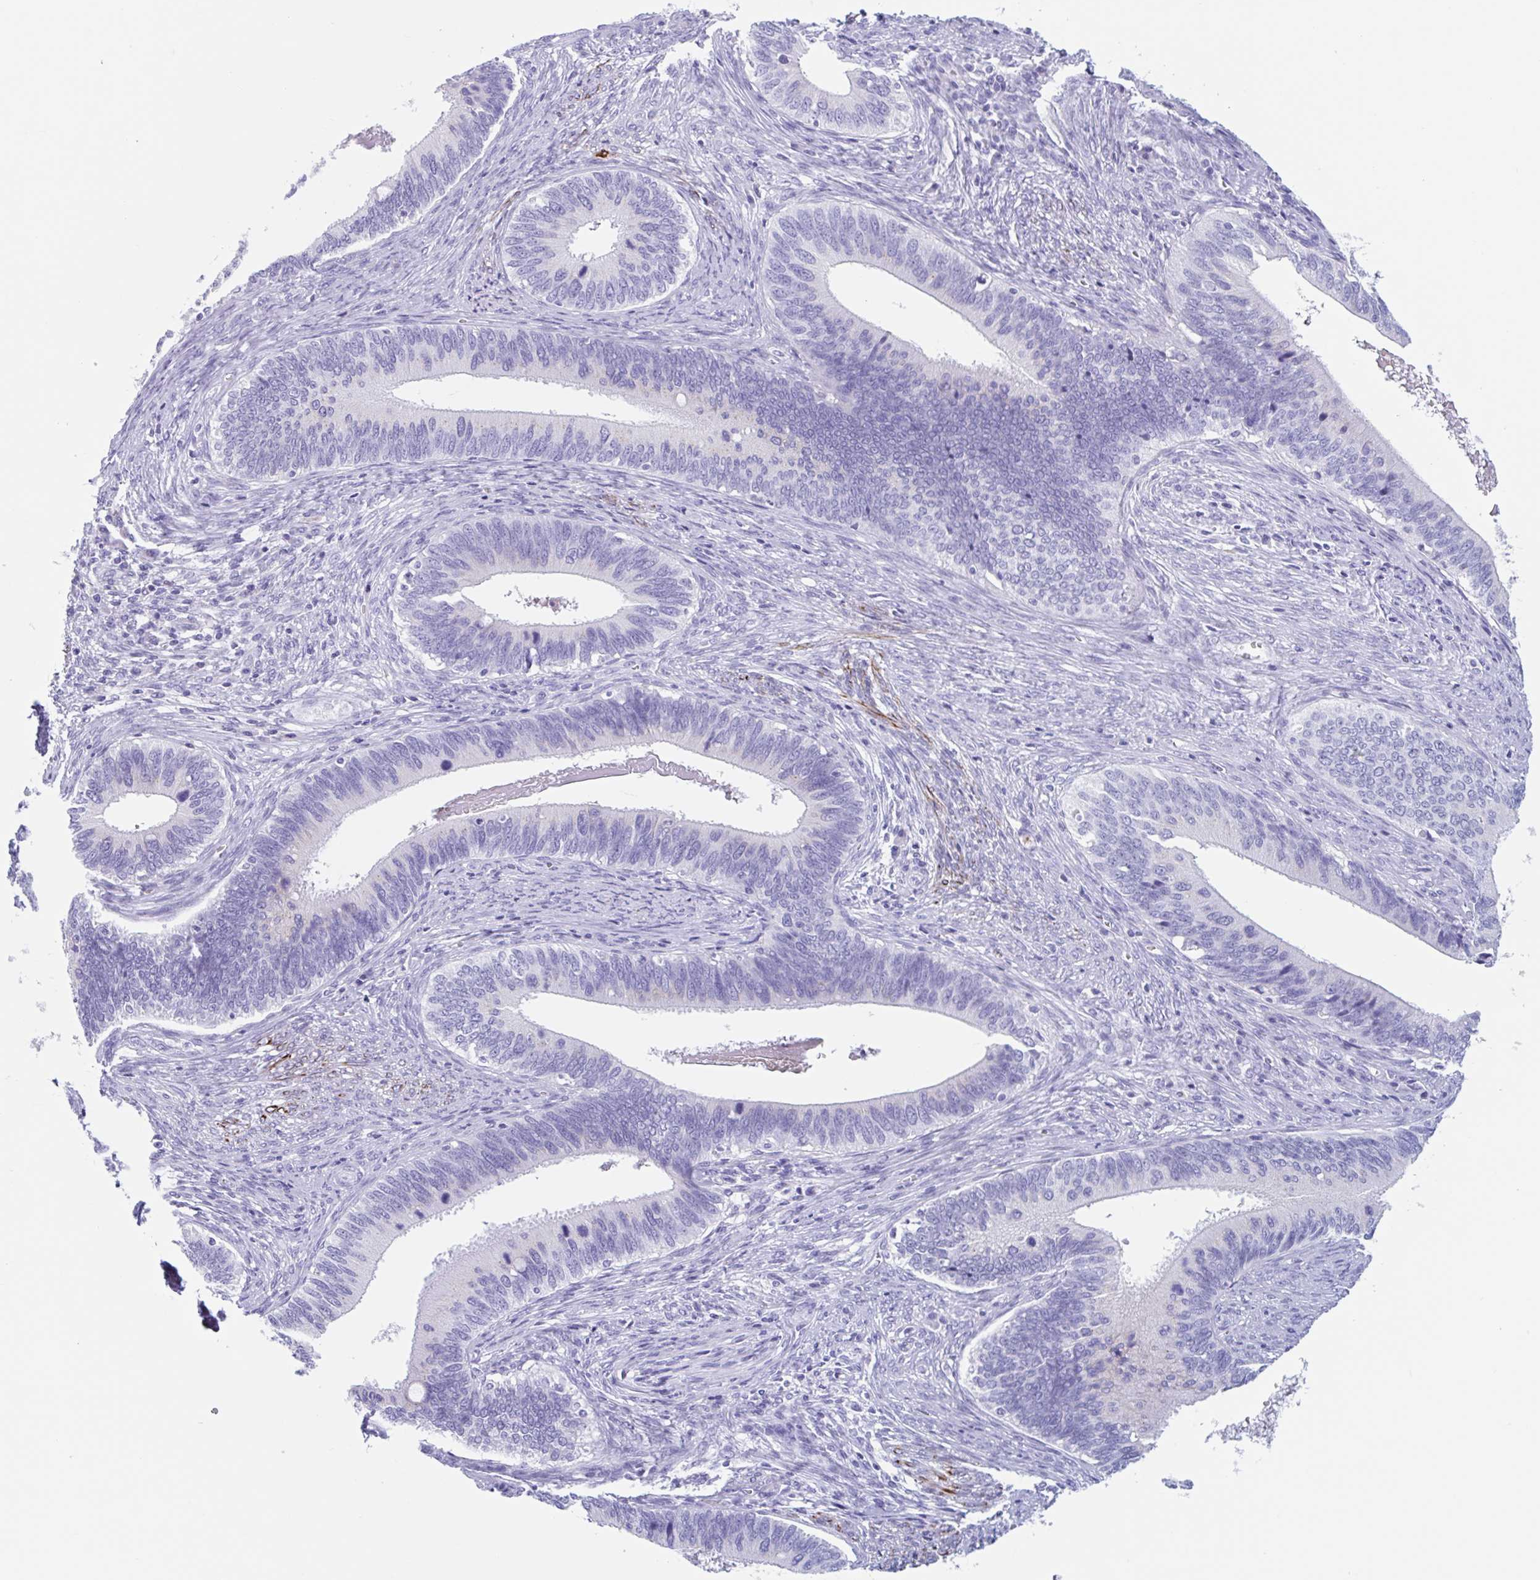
{"staining": {"intensity": "negative", "quantity": "none", "location": "none"}, "tissue": "cervical cancer", "cell_type": "Tumor cells", "image_type": "cancer", "snomed": [{"axis": "morphology", "description": "Adenocarcinoma, NOS"}, {"axis": "topography", "description": "Cervix"}], "caption": "Immunohistochemical staining of cervical cancer (adenocarcinoma) shows no significant positivity in tumor cells. (DAB (3,3'-diaminobenzidine) IHC visualized using brightfield microscopy, high magnification).", "gene": "CPTP", "patient": {"sex": "female", "age": 42}}